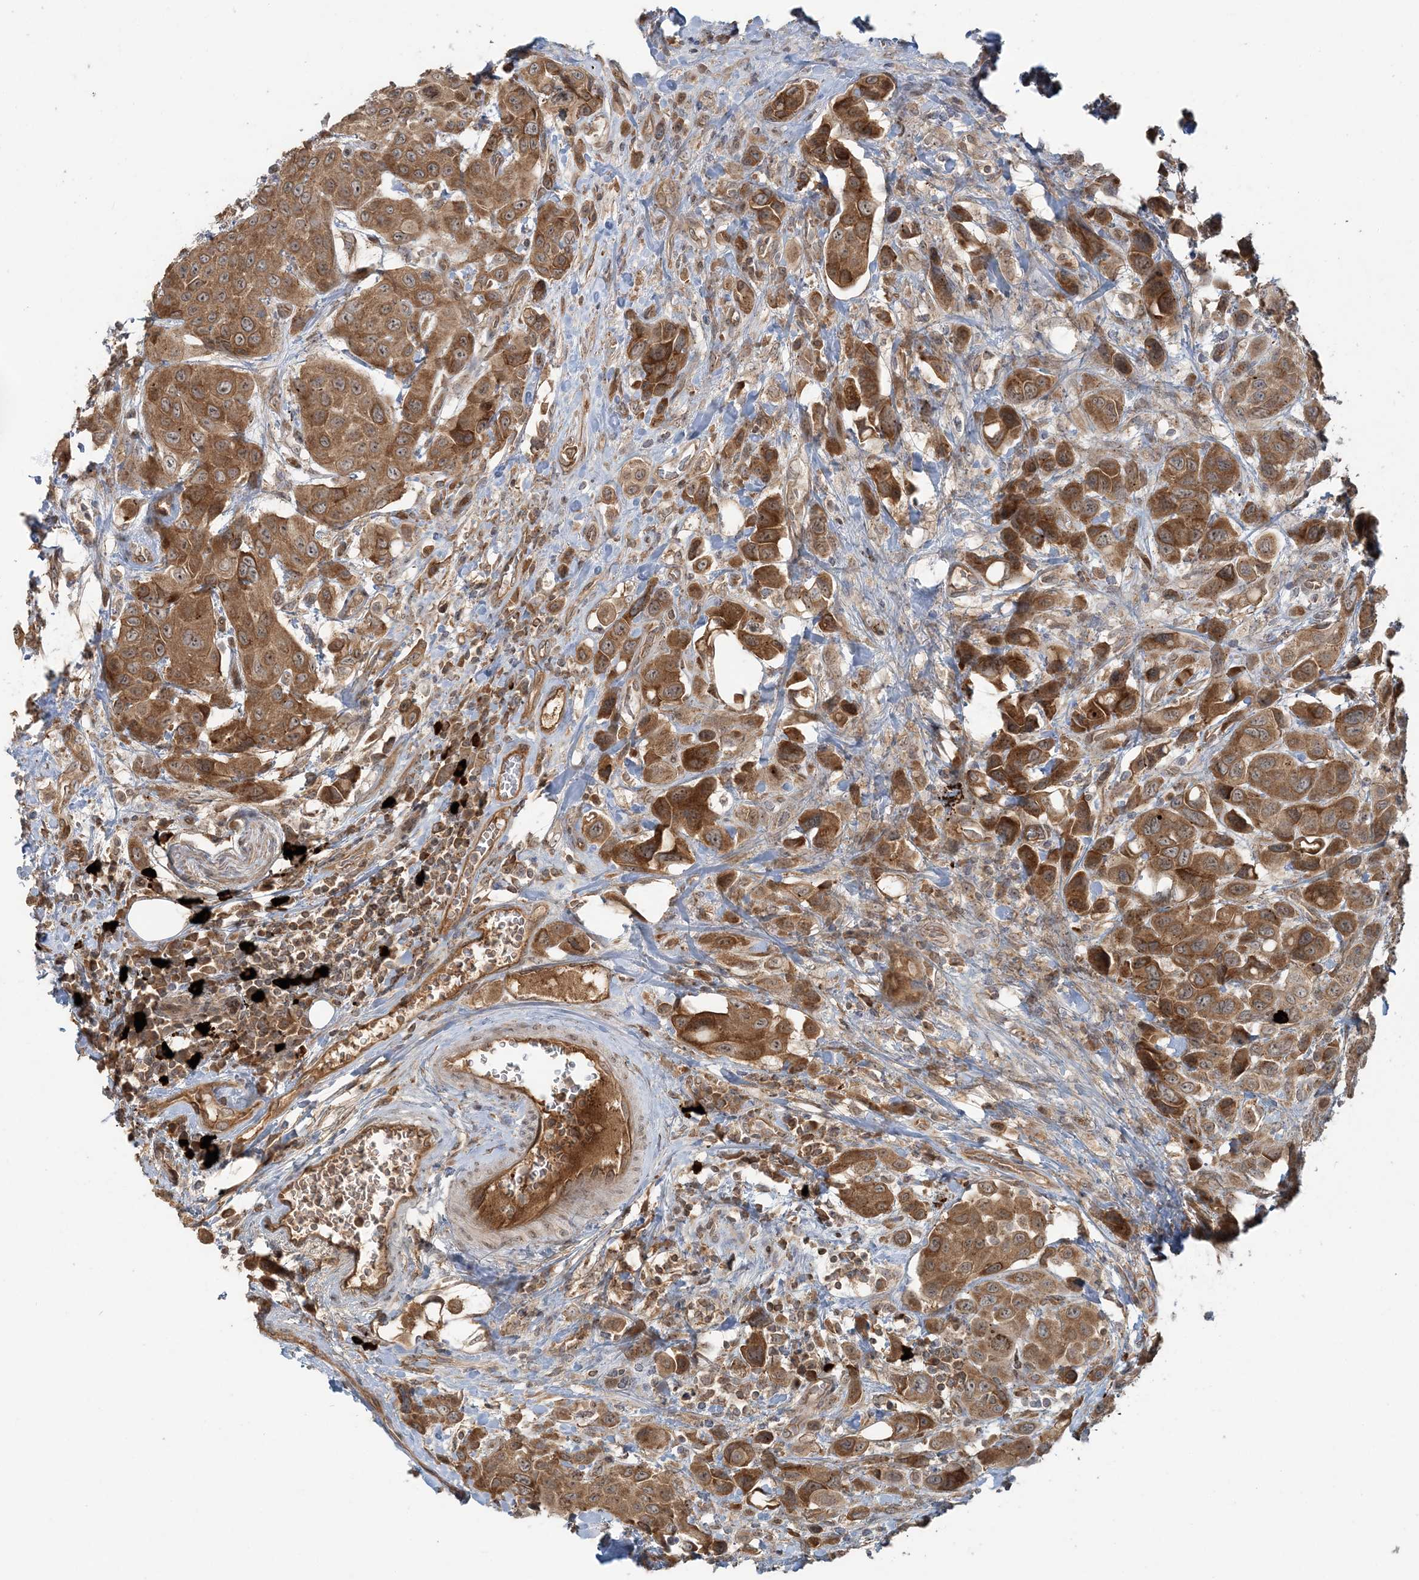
{"staining": {"intensity": "strong", "quantity": ">75%", "location": "cytoplasmic/membranous"}, "tissue": "urothelial cancer", "cell_type": "Tumor cells", "image_type": "cancer", "snomed": [{"axis": "morphology", "description": "Urothelial carcinoma, High grade"}, {"axis": "topography", "description": "Urinary bladder"}], "caption": "Immunohistochemical staining of urothelial cancer demonstrates high levels of strong cytoplasmic/membranous protein staining in about >75% of tumor cells.", "gene": "STIM2", "patient": {"sex": "male", "age": 50}}